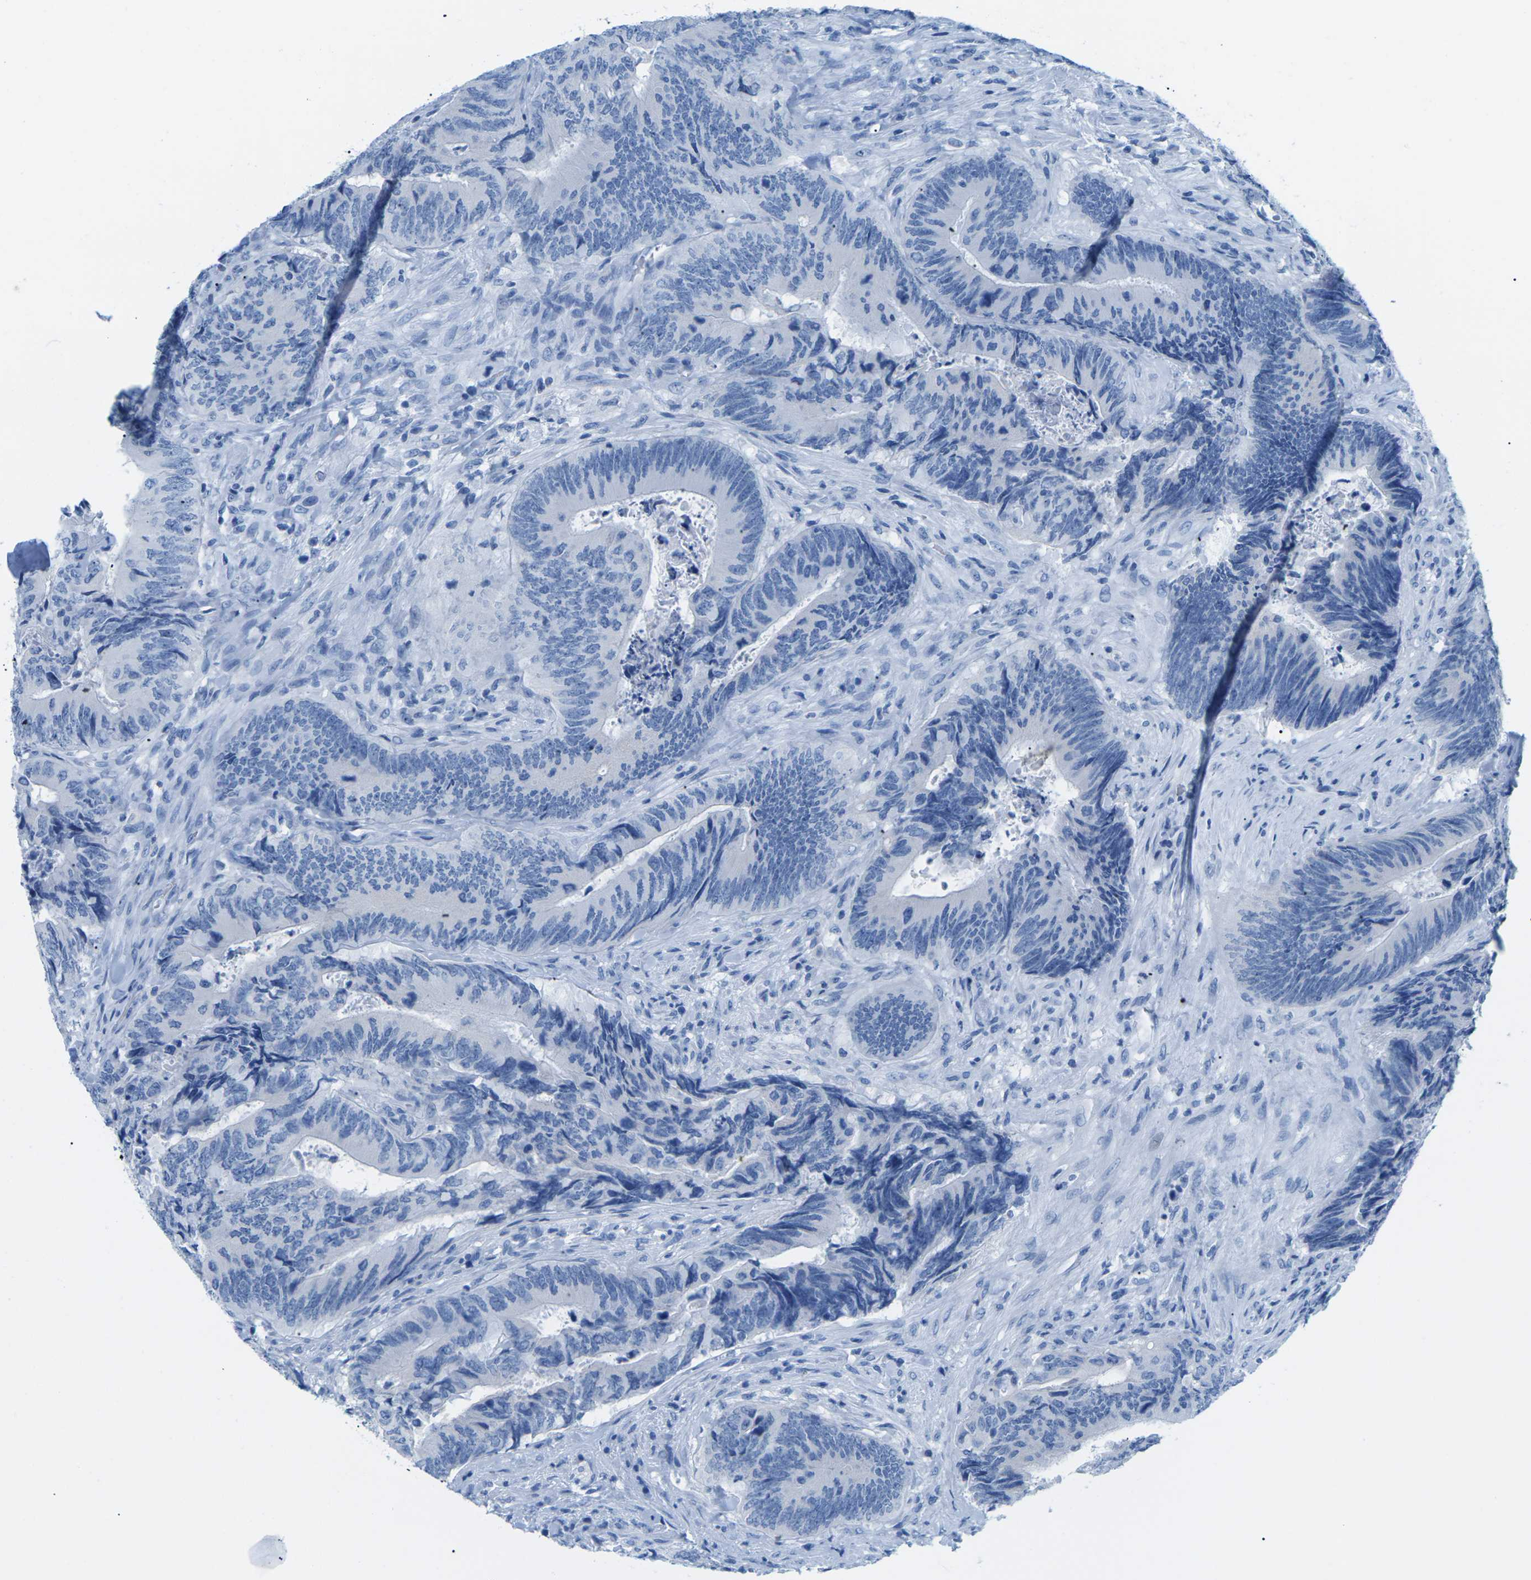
{"staining": {"intensity": "negative", "quantity": "none", "location": "none"}, "tissue": "colorectal cancer", "cell_type": "Tumor cells", "image_type": "cancer", "snomed": [{"axis": "morphology", "description": "Normal tissue, NOS"}, {"axis": "morphology", "description": "Adenocarcinoma, NOS"}, {"axis": "topography", "description": "Colon"}], "caption": "A photomicrograph of adenocarcinoma (colorectal) stained for a protein demonstrates no brown staining in tumor cells.", "gene": "SLC12A1", "patient": {"sex": "male", "age": 56}}